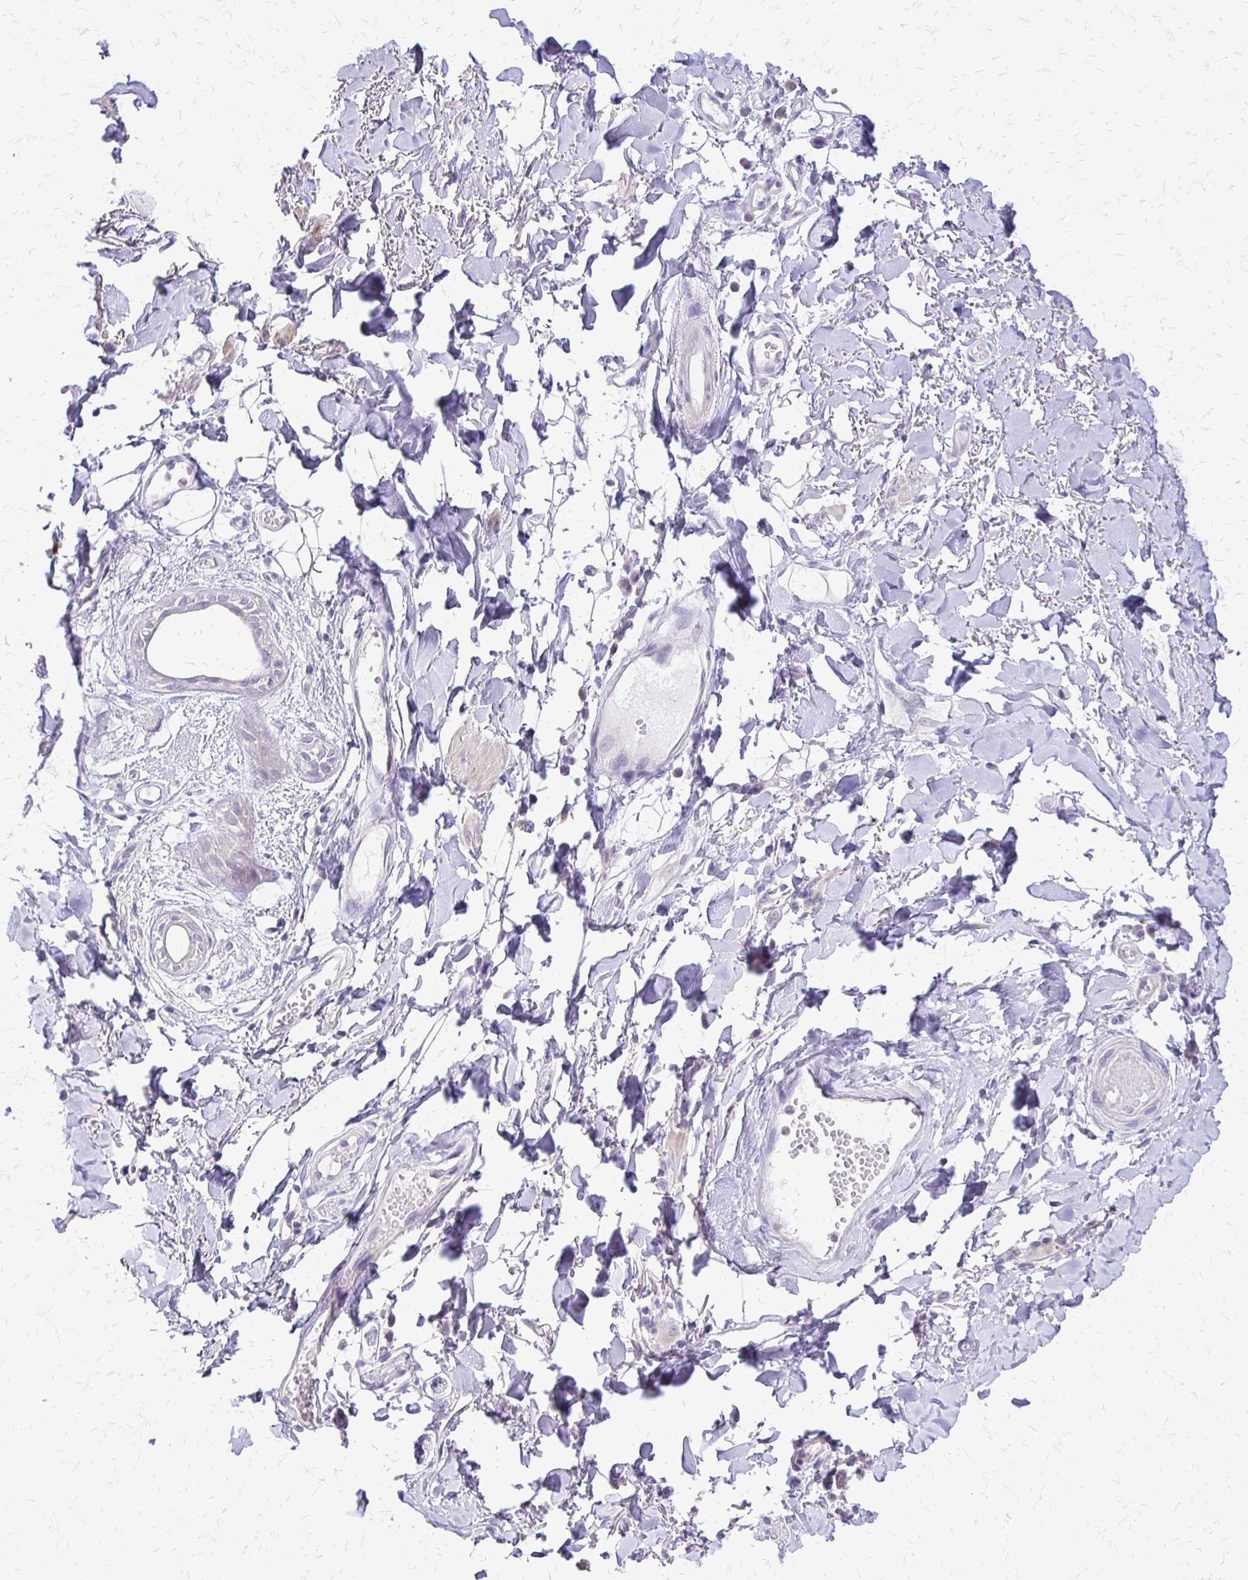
{"staining": {"intensity": "negative", "quantity": "none", "location": "none"}, "tissue": "adipose tissue", "cell_type": "Adipocytes", "image_type": "normal", "snomed": [{"axis": "morphology", "description": "Normal tissue, NOS"}, {"axis": "topography", "description": "Anal"}, {"axis": "topography", "description": "Peripheral nerve tissue"}], "caption": "The image reveals no significant positivity in adipocytes of adipose tissue.", "gene": "ALPG", "patient": {"sex": "male", "age": 78}}